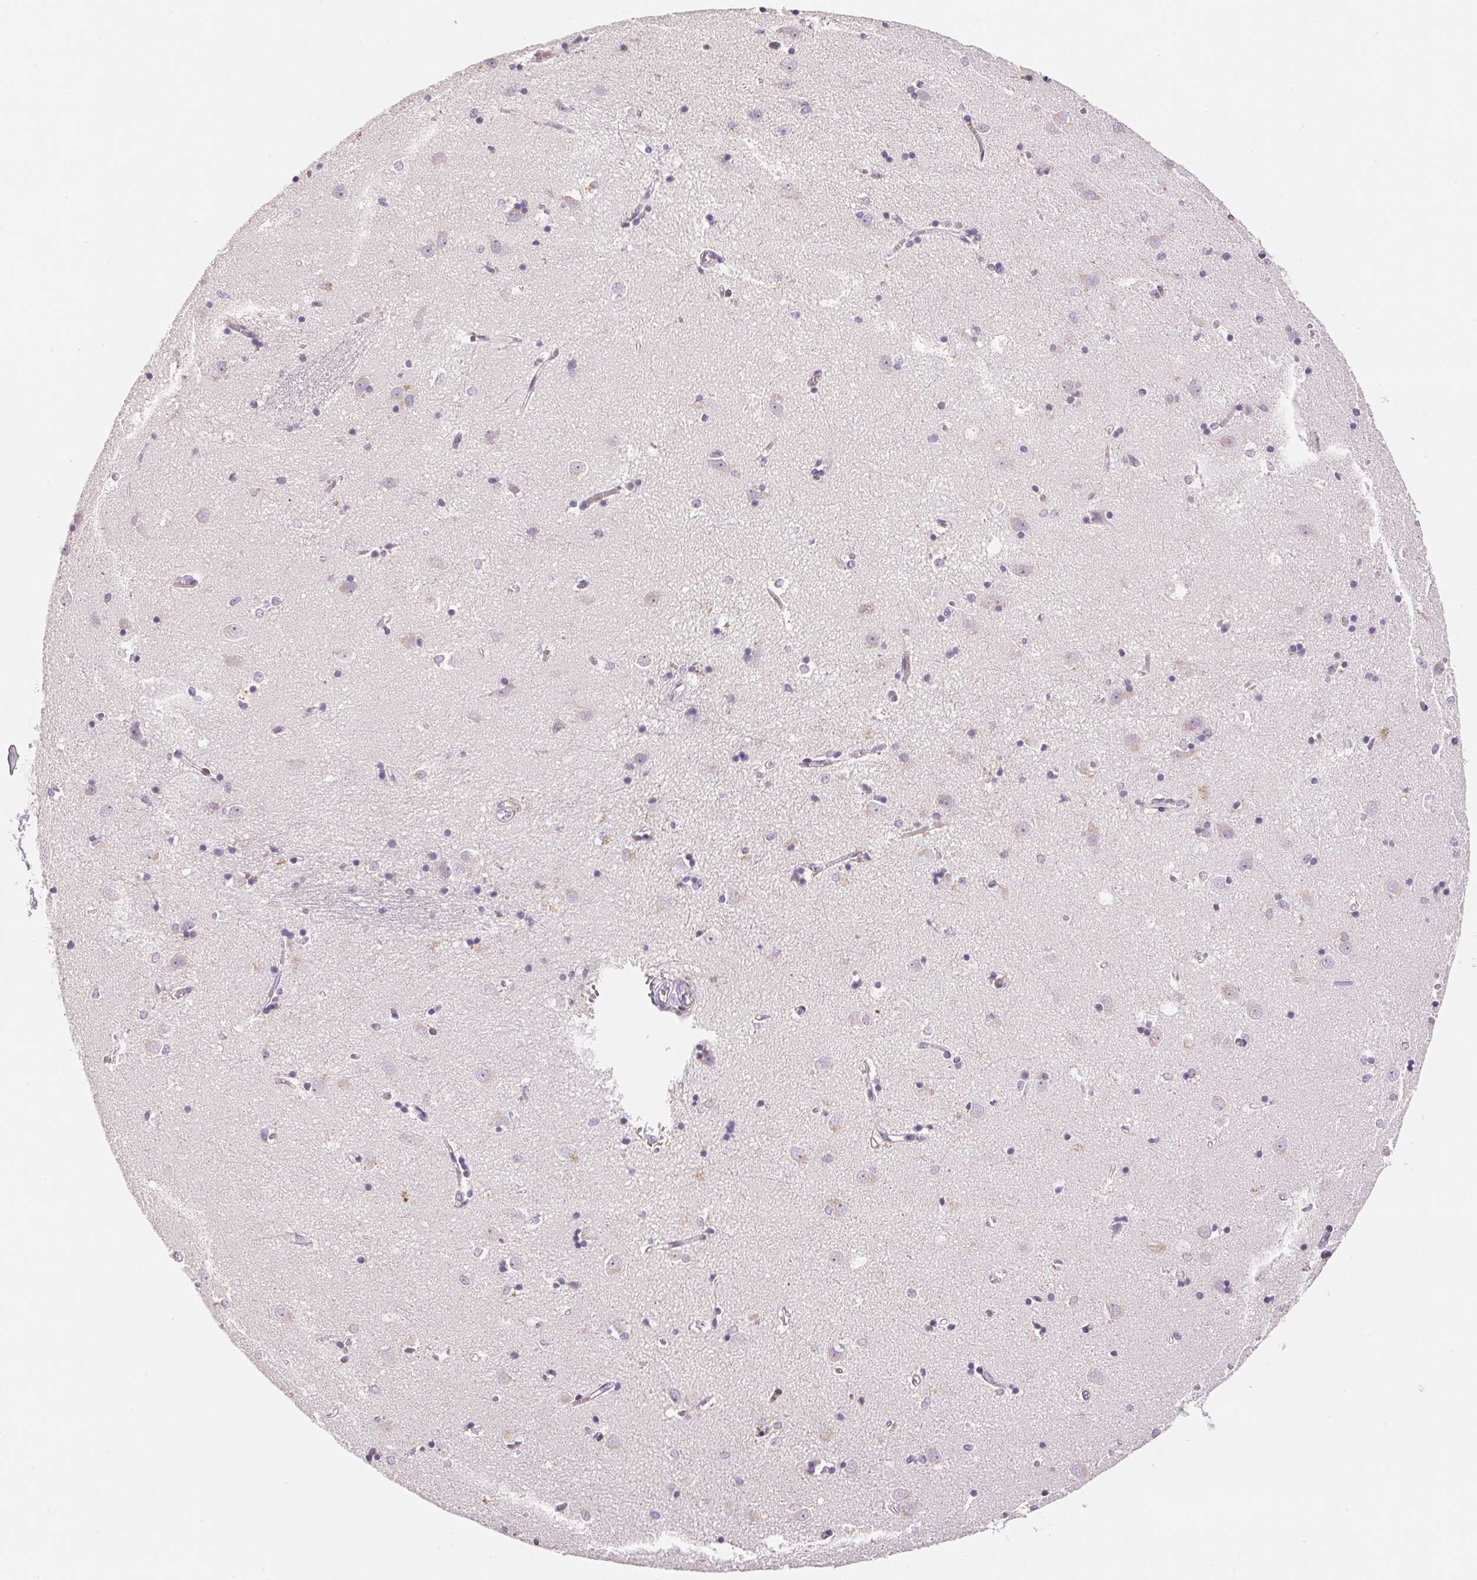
{"staining": {"intensity": "negative", "quantity": "none", "location": "none"}, "tissue": "caudate", "cell_type": "Glial cells", "image_type": "normal", "snomed": [{"axis": "morphology", "description": "Normal tissue, NOS"}, {"axis": "topography", "description": "Lateral ventricle wall"}], "caption": "Human caudate stained for a protein using immunohistochemistry reveals no positivity in glial cells.", "gene": "GYG2", "patient": {"sex": "male", "age": 54}}